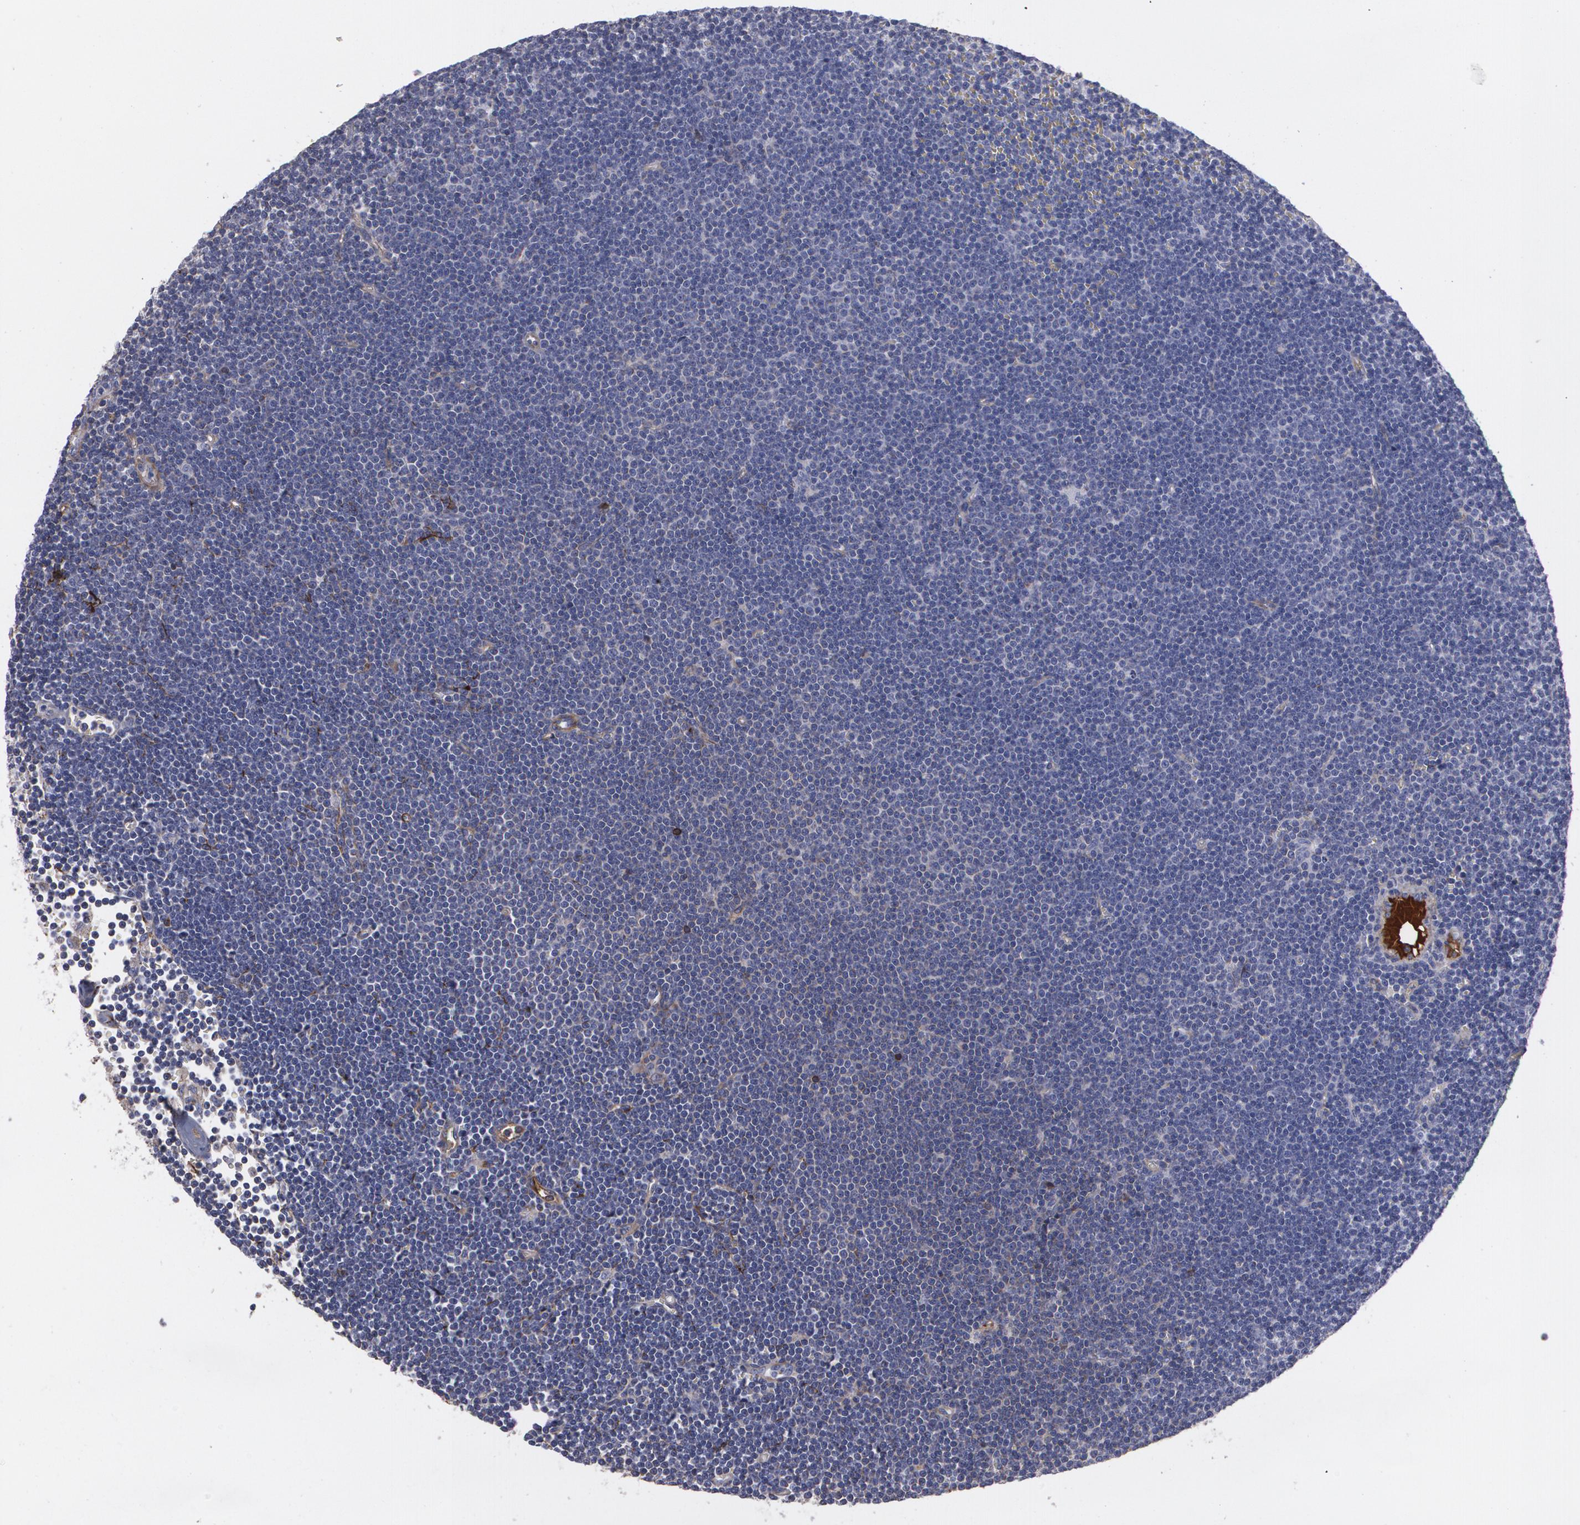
{"staining": {"intensity": "weak", "quantity": "<25%", "location": "cytoplasmic/membranous"}, "tissue": "lymphoma", "cell_type": "Tumor cells", "image_type": "cancer", "snomed": [{"axis": "morphology", "description": "Malignant lymphoma, non-Hodgkin's type, Low grade"}, {"axis": "topography", "description": "Lymph node"}], "caption": "Human lymphoma stained for a protein using immunohistochemistry shows no staining in tumor cells.", "gene": "FBLN1", "patient": {"sex": "female", "age": 73}}